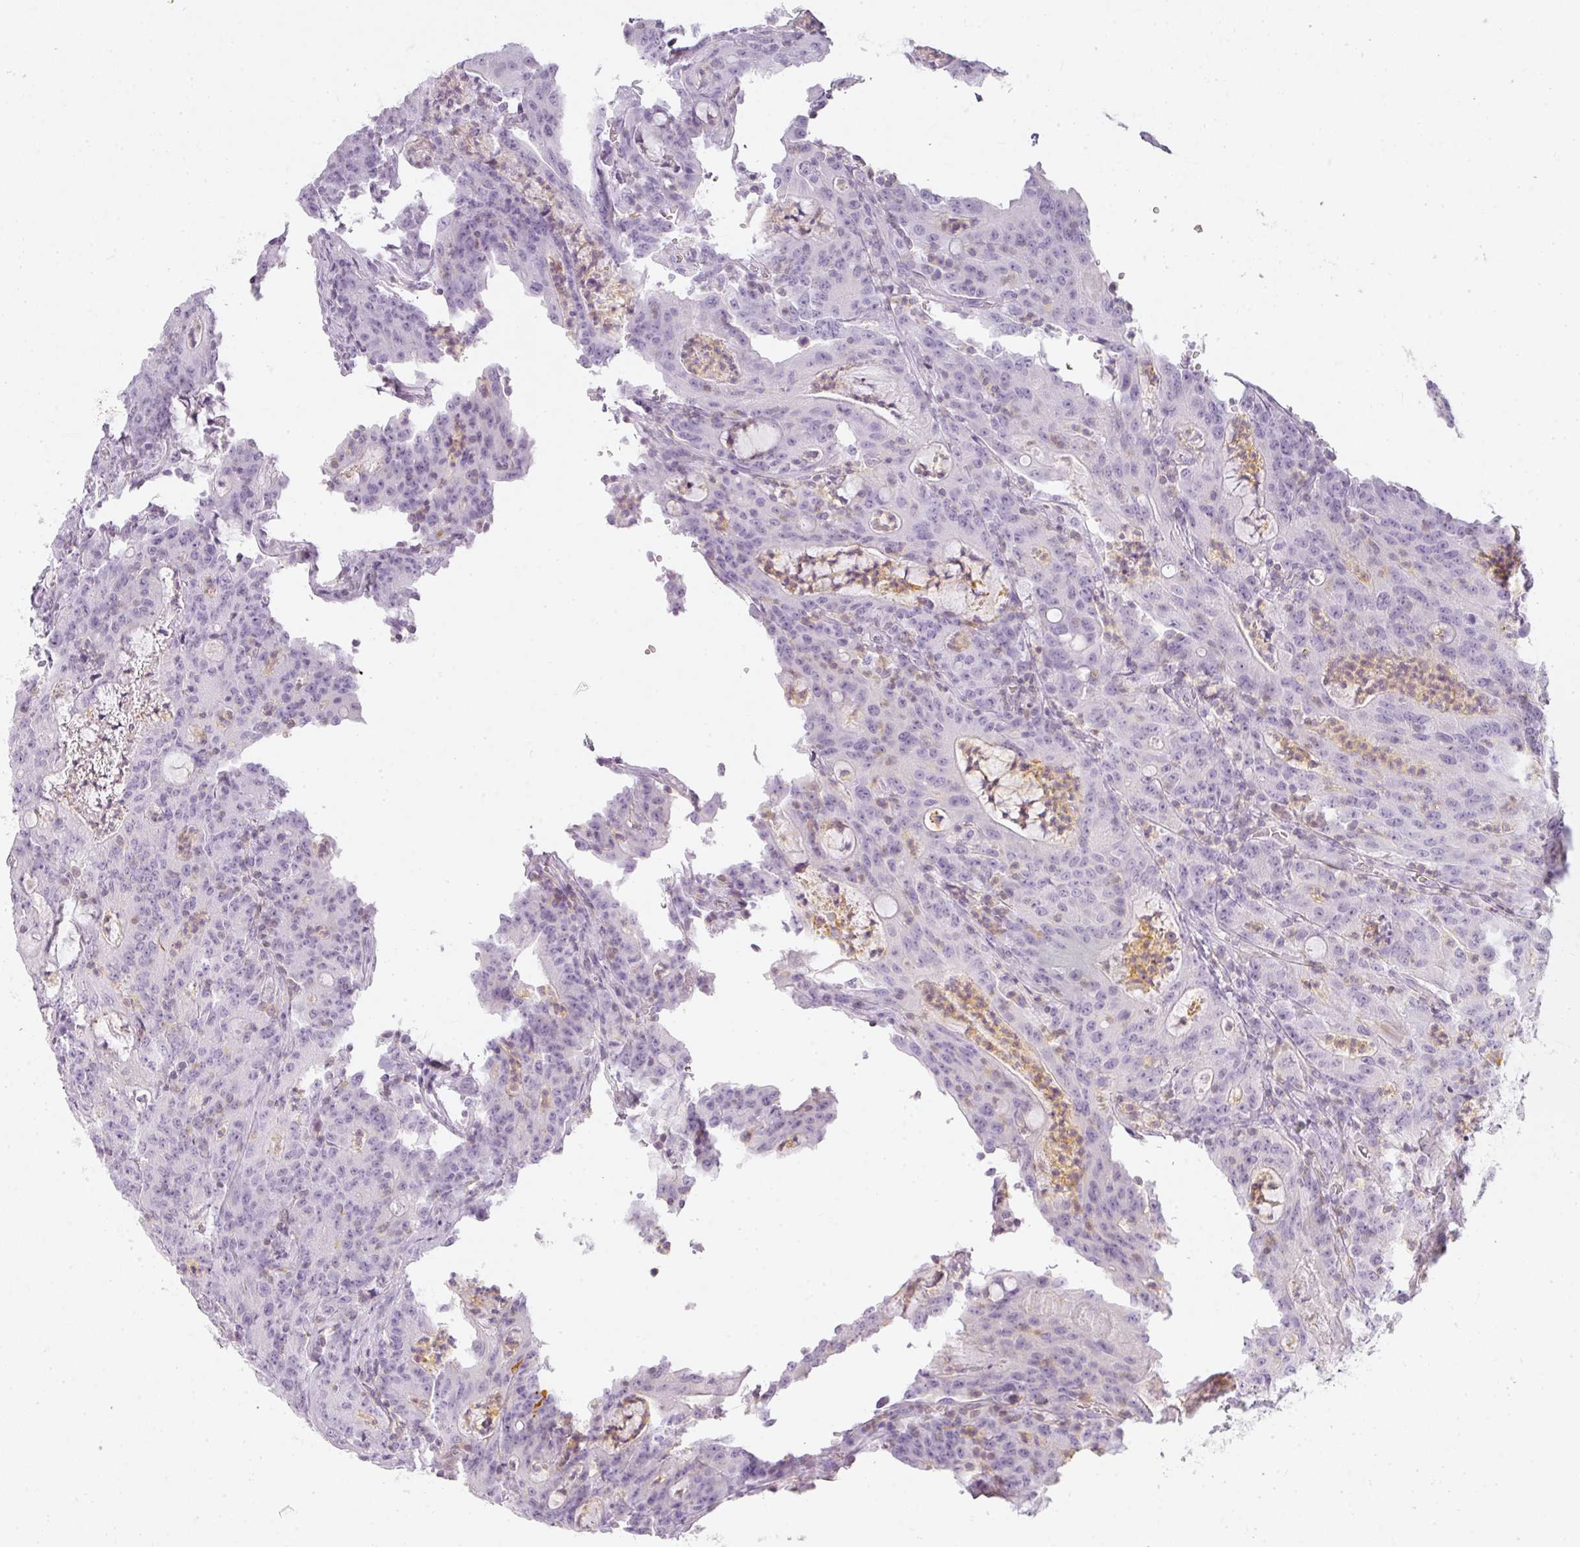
{"staining": {"intensity": "negative", "quantity": "none", "location": "none"}, "tissue": "colorectal cancer", "cell_type": "Tumor cells", "image_type": "cancer", "snomed": [{"axis": "morphology", "description": "Adenocarcinoma, NOS"}, {"axis": "topography", "description": "Colon"}], "caption": "Immunohistochemical staining of colorectal adenocarcinoma shows no significant positivity in tumor cells.", "gene": "TMEM42", "patient": {"sex": "male", "age": 83}}